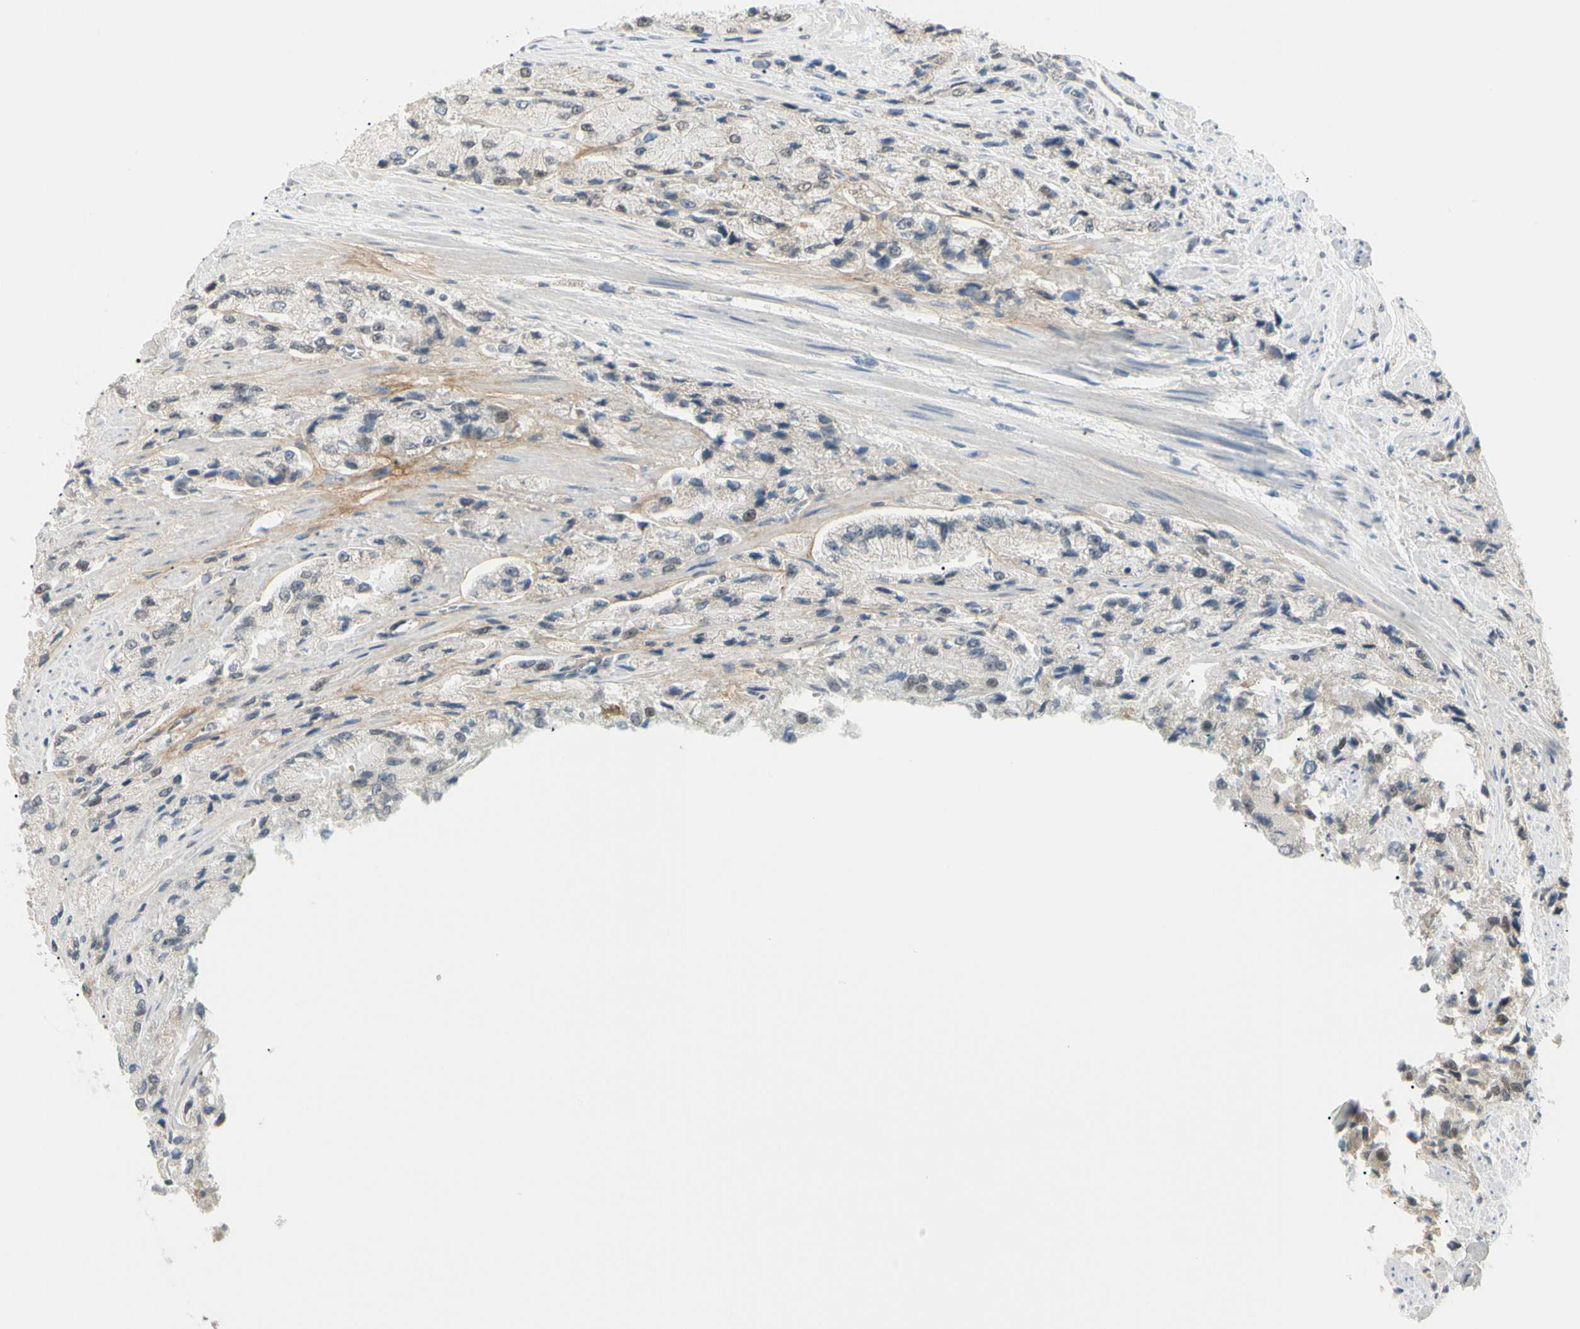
{"staining": {"intensity": "negative", "quantity": "none", "location": "none"}, "tissue": "prostate cancer", "cell_type": "Tumor cells", "image_type": "cancer", "snomed": [{"axis": "morphology", "description": "Adenocarcinoma, High grade"}, {"axis": "topography", "description": "Prostate"}], "caption": "High magnification brightfield microscopy of adenocarcinoma (high-grade) (prostate) stained with DAB (3,3'-diaminobenzidine) (brown) and counterstained with hematoxylin (blue): tumor cells show no significant staining.", "gene": "ASPN", "patient": {"sex": "male", "age": 58}}